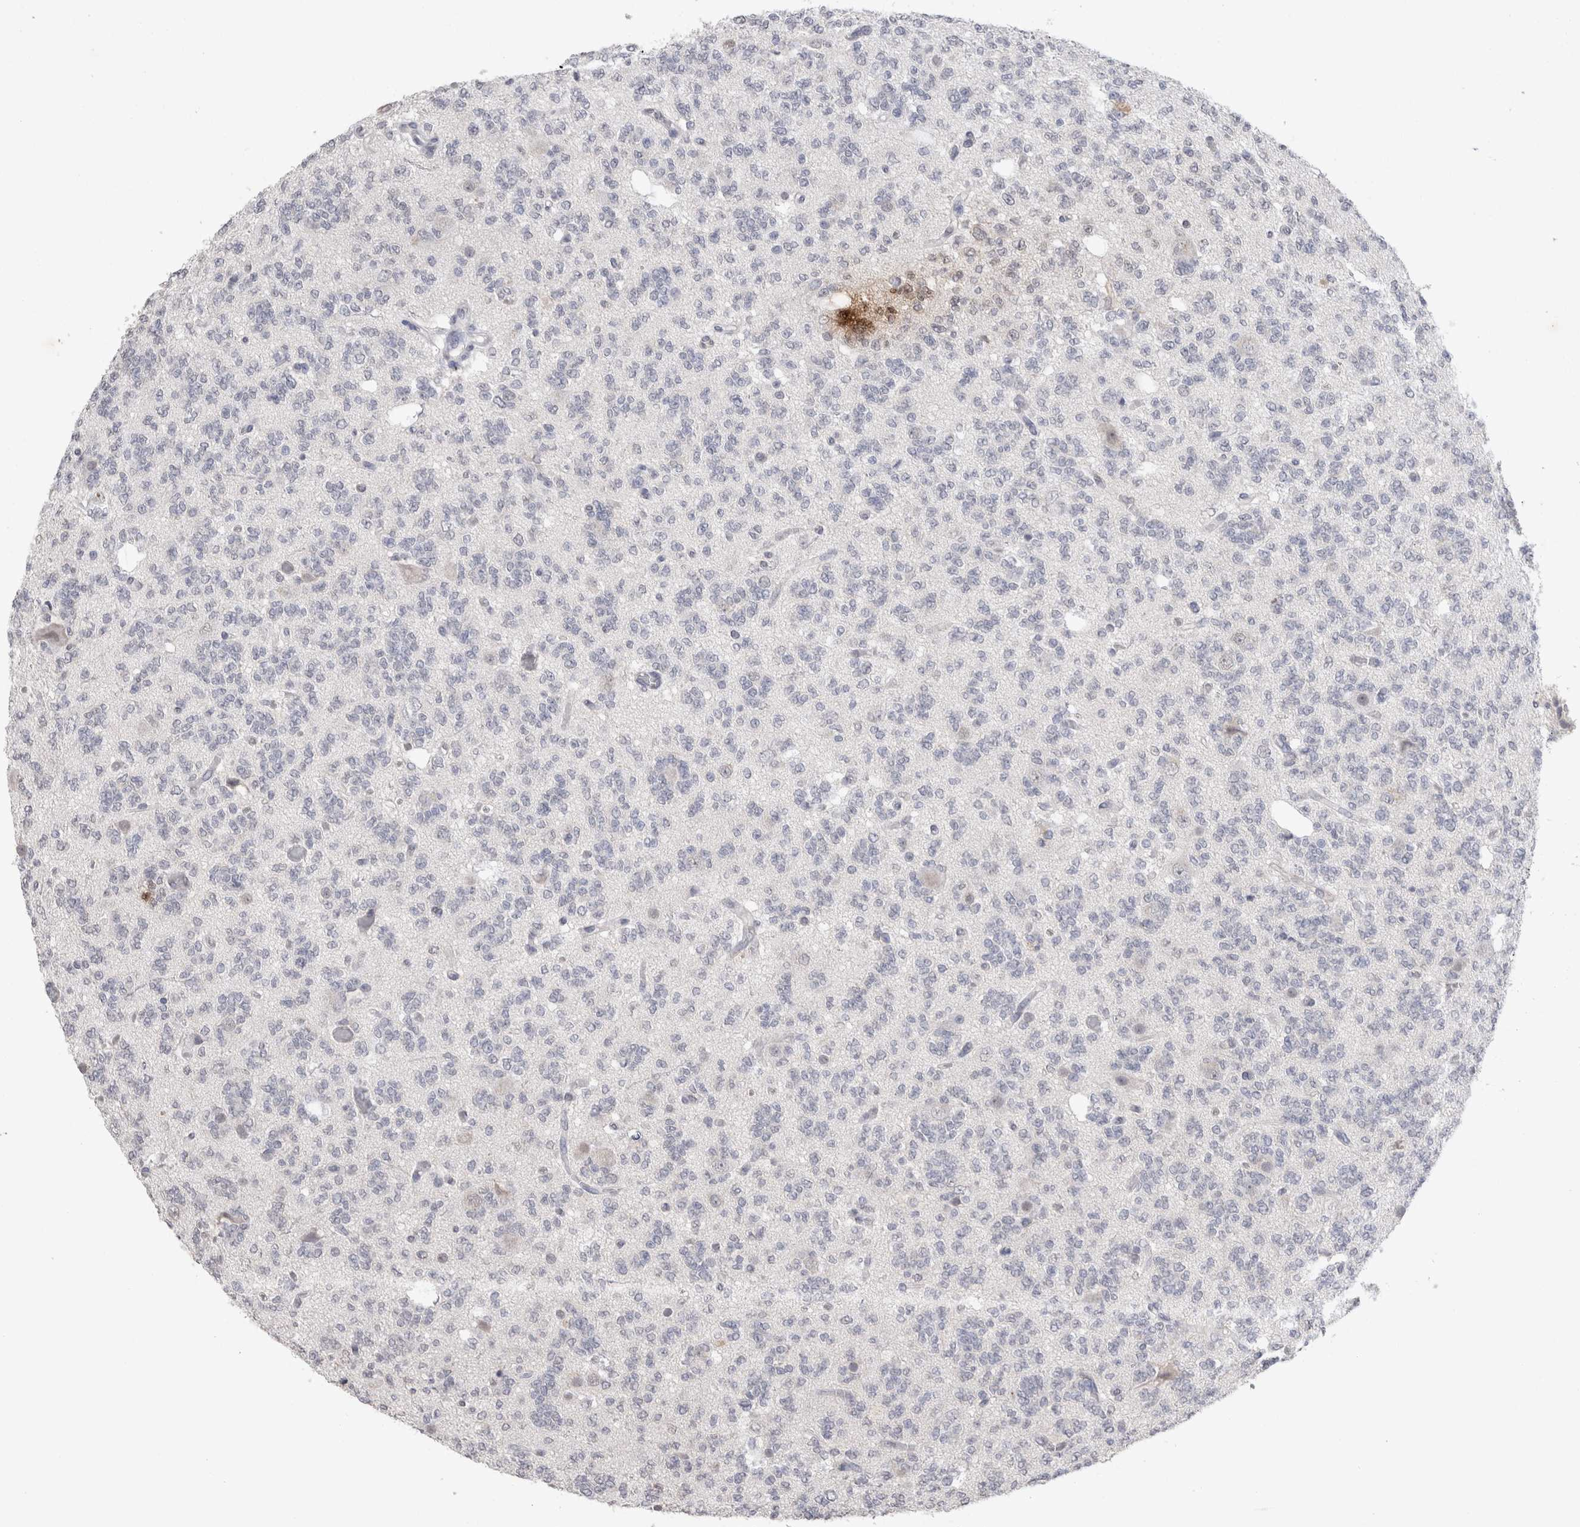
{"staining": {"intensity": "negative", "quantity": "none", "location": "none"}, "tissue": "glioma", "cell_type": "Tumor cells", "image_type": "cancer", "snomed": [{"axis": "morphology", "description": "Glioma, malignant, Low grade"}, {"axis": "topography", "description": "Brain"}], "caption": "Immunohistochemistry (IHC) histopathology image of neoplastic tissue: human malignant glioma (low-grade) stained with DAB exhibits no significant protein positivity in tumor cells.", "gene": "CDH13", "patient": {"sex": "male", "age": 38}}